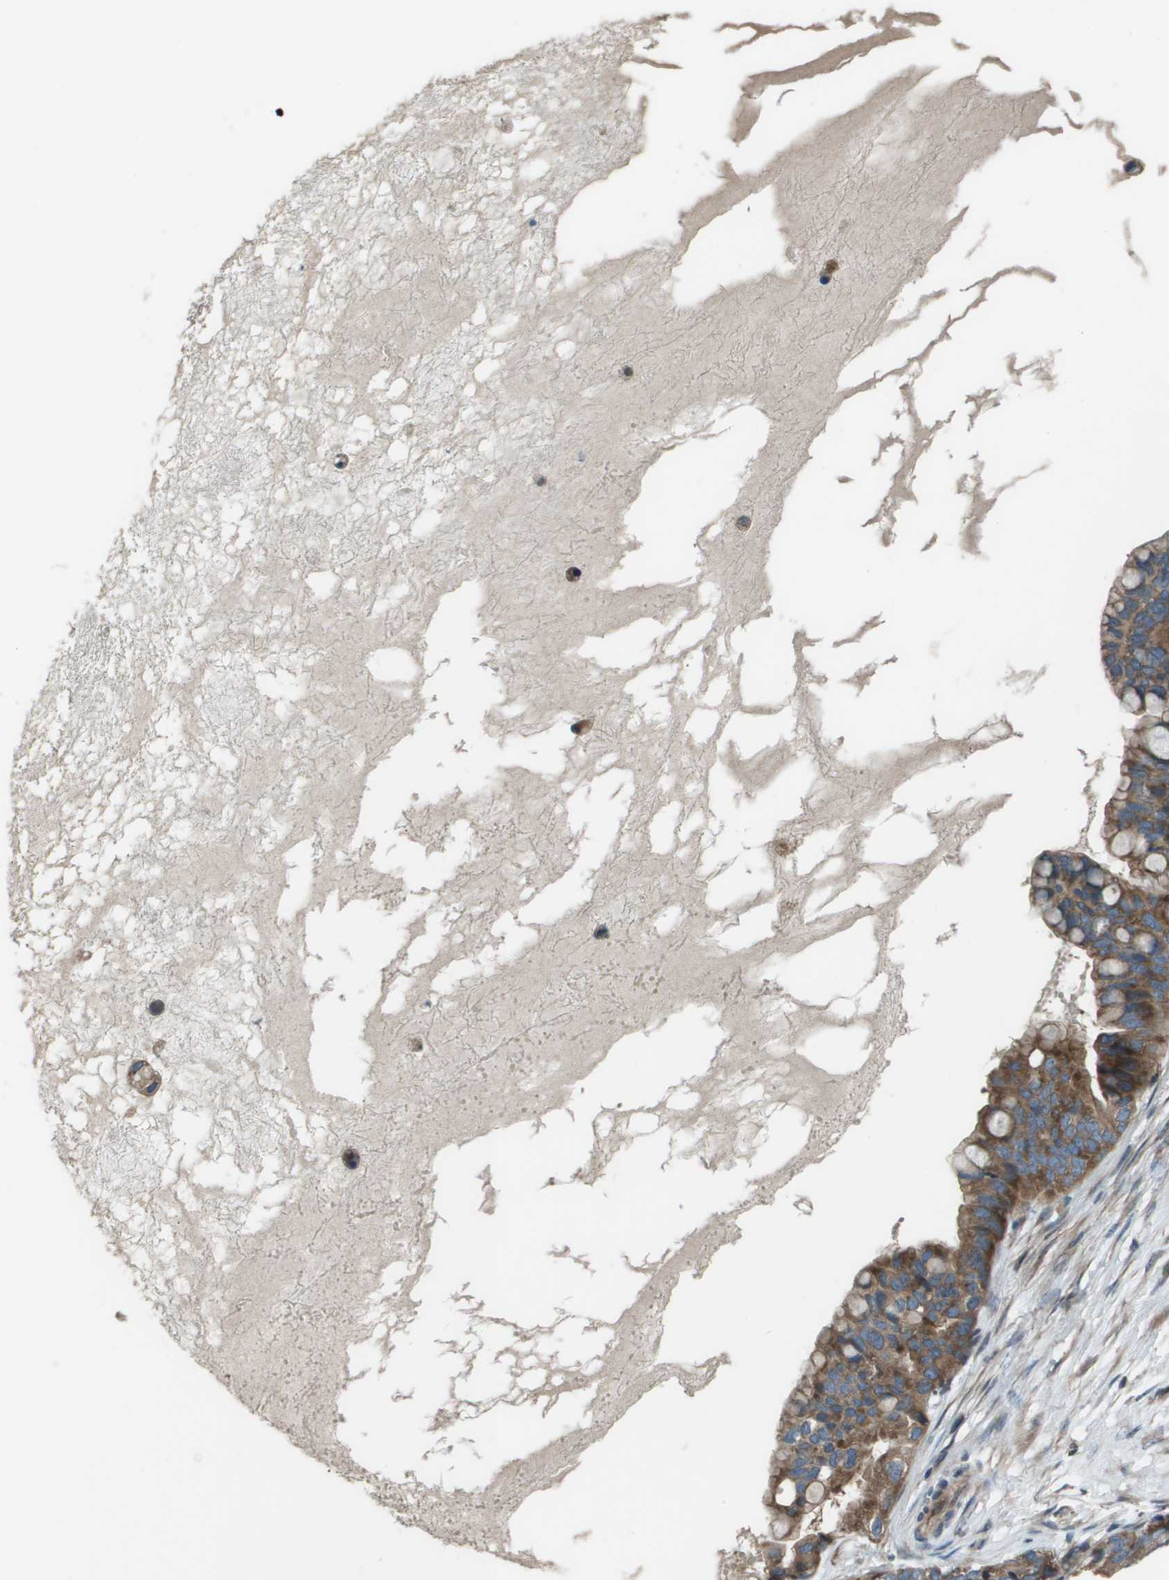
{"staining": {"intensity": "strong", "quantity": ">75%", "location": "cytoplasmic/membranous"}, "tissue": "ovarian cancer", "cell_type": "Tumor cells", "image_type": "cancer", "snomed": [{"axis": "morphology", "description": "Cystadenocarcinoma, mucinous, NOS"}, {"axis": "topography", "description": "Ovary"}], "caption": "A histopathology image showing strong cytoplasmic/membranous expression in about >75% of tumor cells in ovarian mucinous cystadenocarcinoma, as visualized by brown immunohistochemical staining.", "gene": "EIF3B", "patient": {"sex": "female", "age": 80}}